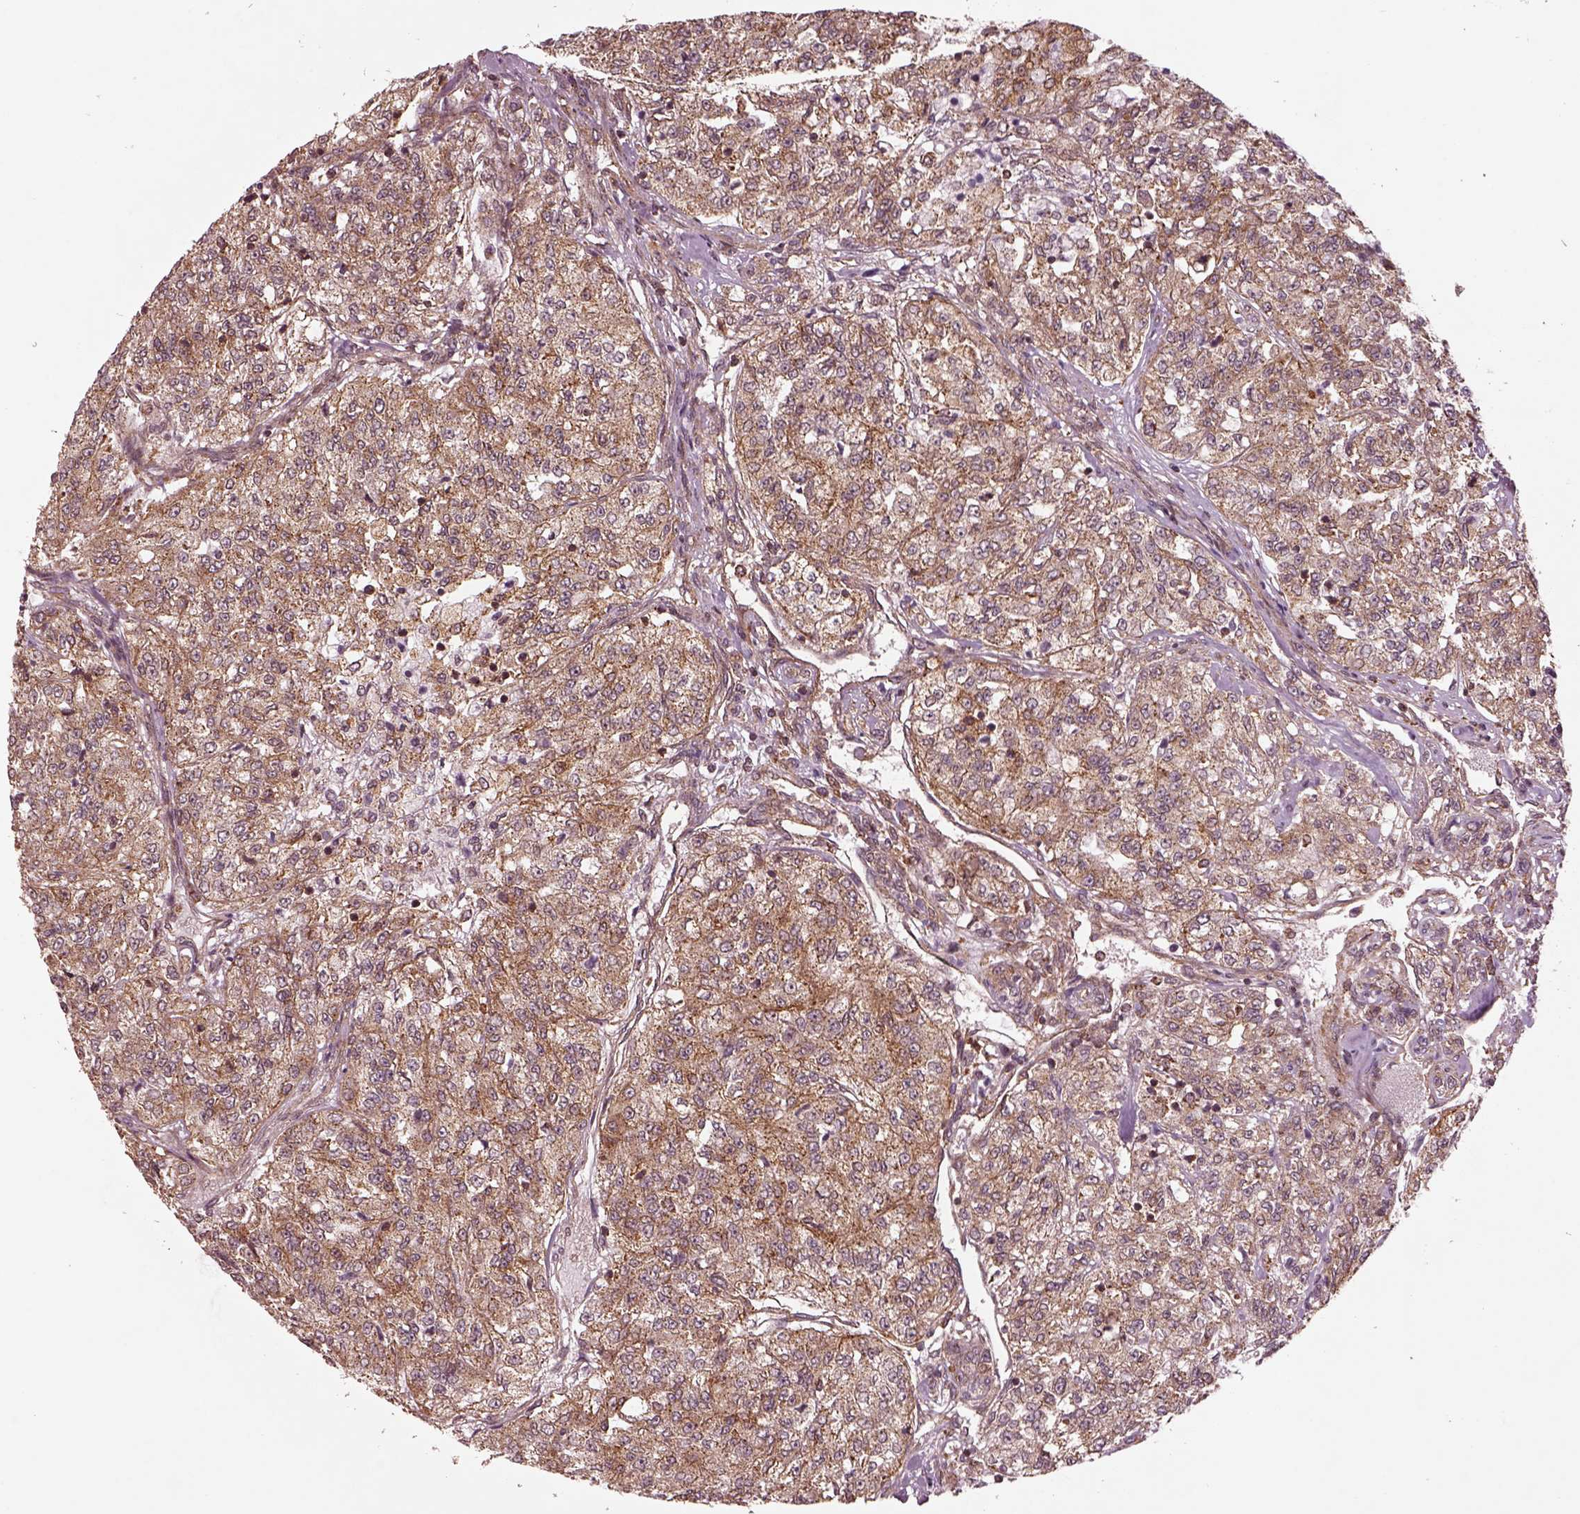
{"staining": {"intensity": "moderate", "quantity": "25%-75%", "location": "cytoplasmic/membranous"}, "tissue": "renal cancer", "cell_type": "Tumor cells", "image_type": "cancer", "snomed": [{"axis": "morphology", "description": "Adenocarcinoma, NOS"}, {"axis": "topography", "description": "Kidney"}], "caption": "This micrograph exhibits immunohistochemistry staining of human adenocarcinoma (renal), with medium moderate cytoplasmic/membranous positivity in approximately 25%-75% of tumor cells.", "gene": "WASHC2A", "patient": {"sex": "female", "age": 63}}